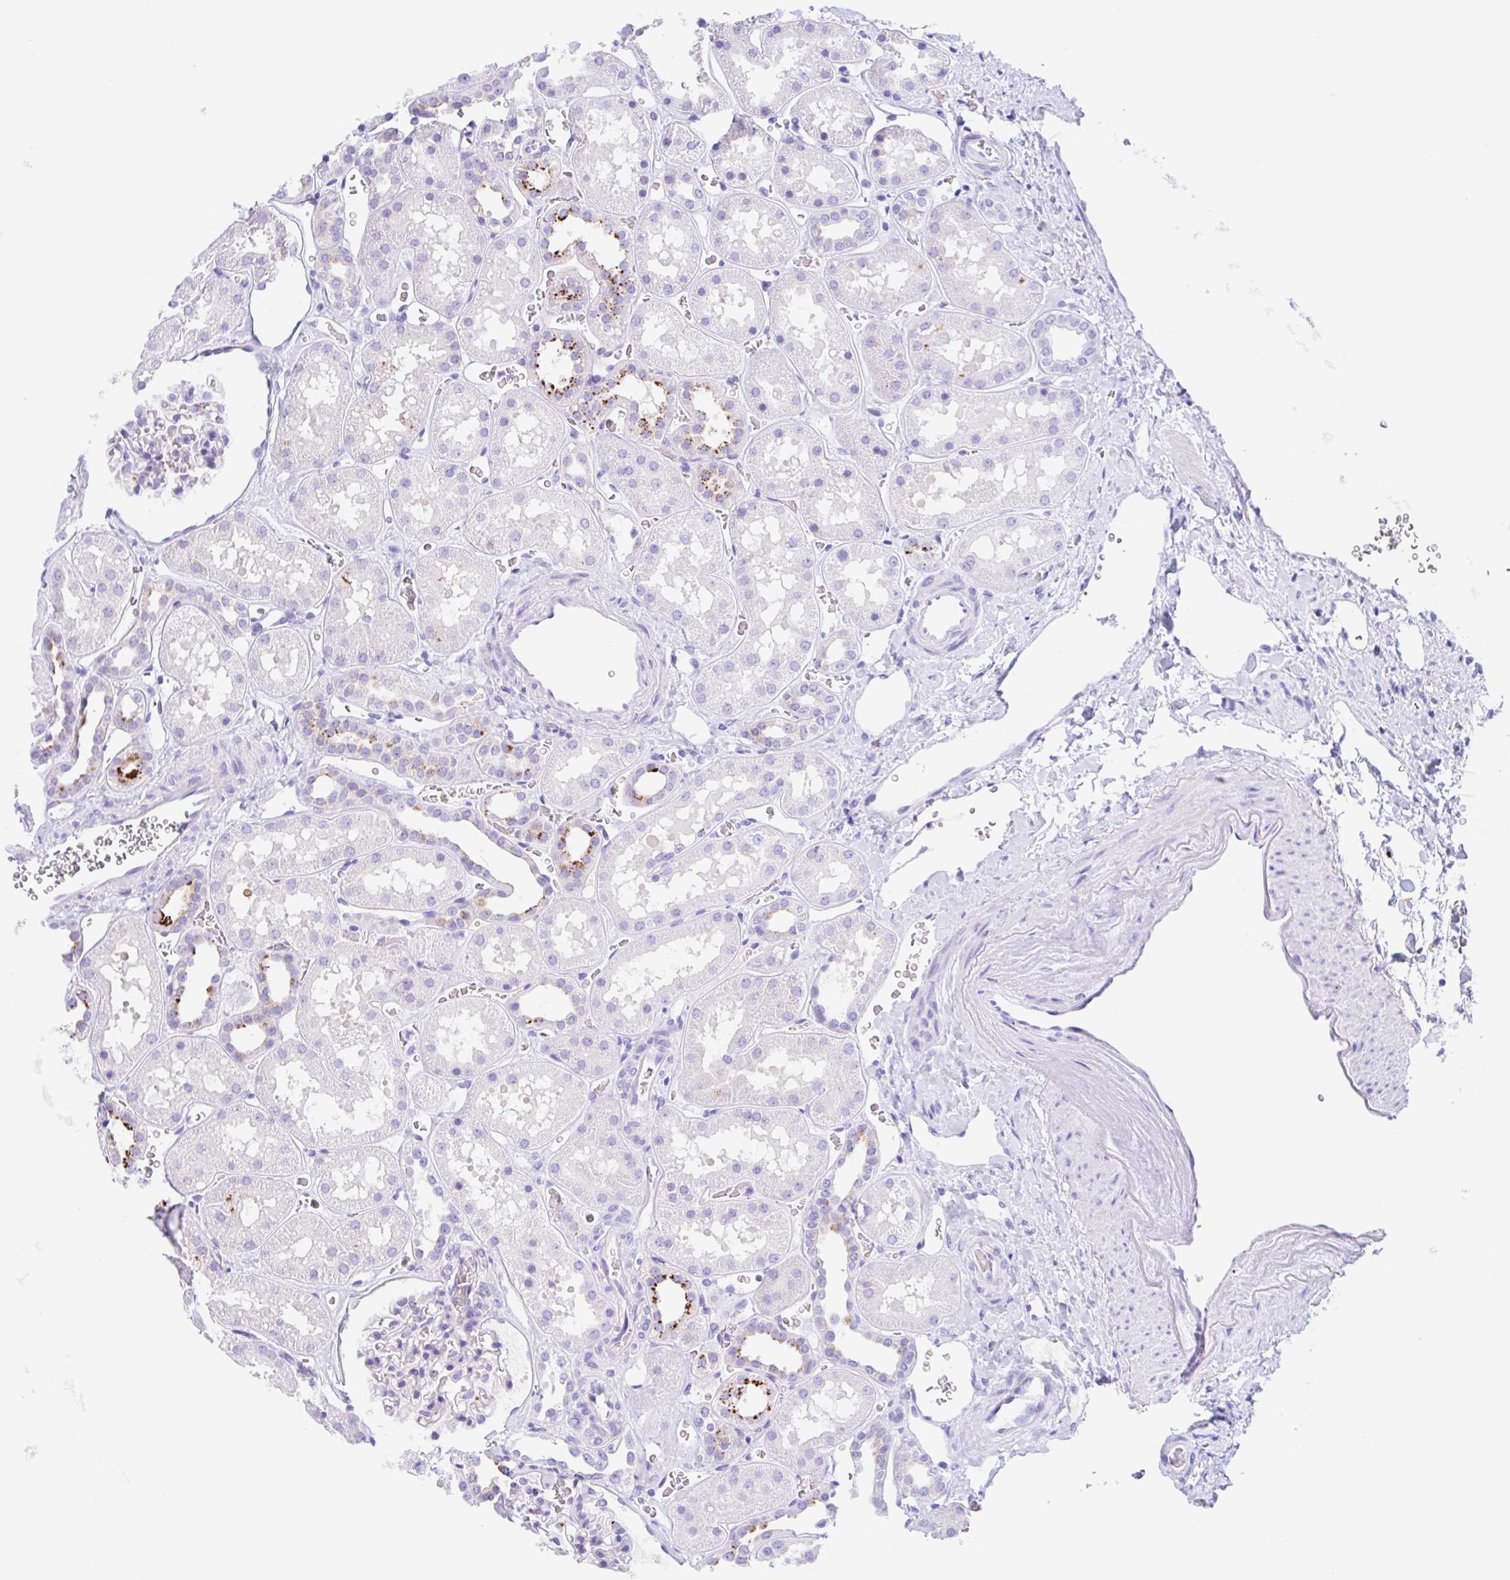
{"staining": {"intensity": "strong", "quantity": "<25%", "location": "cytoplasmic/membranous"}, "tissue": "kidney", "cell_type": "Cells in glomeruli", "image_type": "normal", "snomed": [{"axis": "morphology", "description": "Normal tissue, NOS"}, {"axis": "topography", "description": "Kidney"}], "caption": "Immunohistochemistry (IHC) histopathology image of unremarkable human kidney stained for a protein (brown), which displays medium levels of strong cytoplasmic/membranous positivity in about <25% of cells in glomeruli.", "gene": "ANKRD9", "patient": {"sex": "female", "age": 41}}